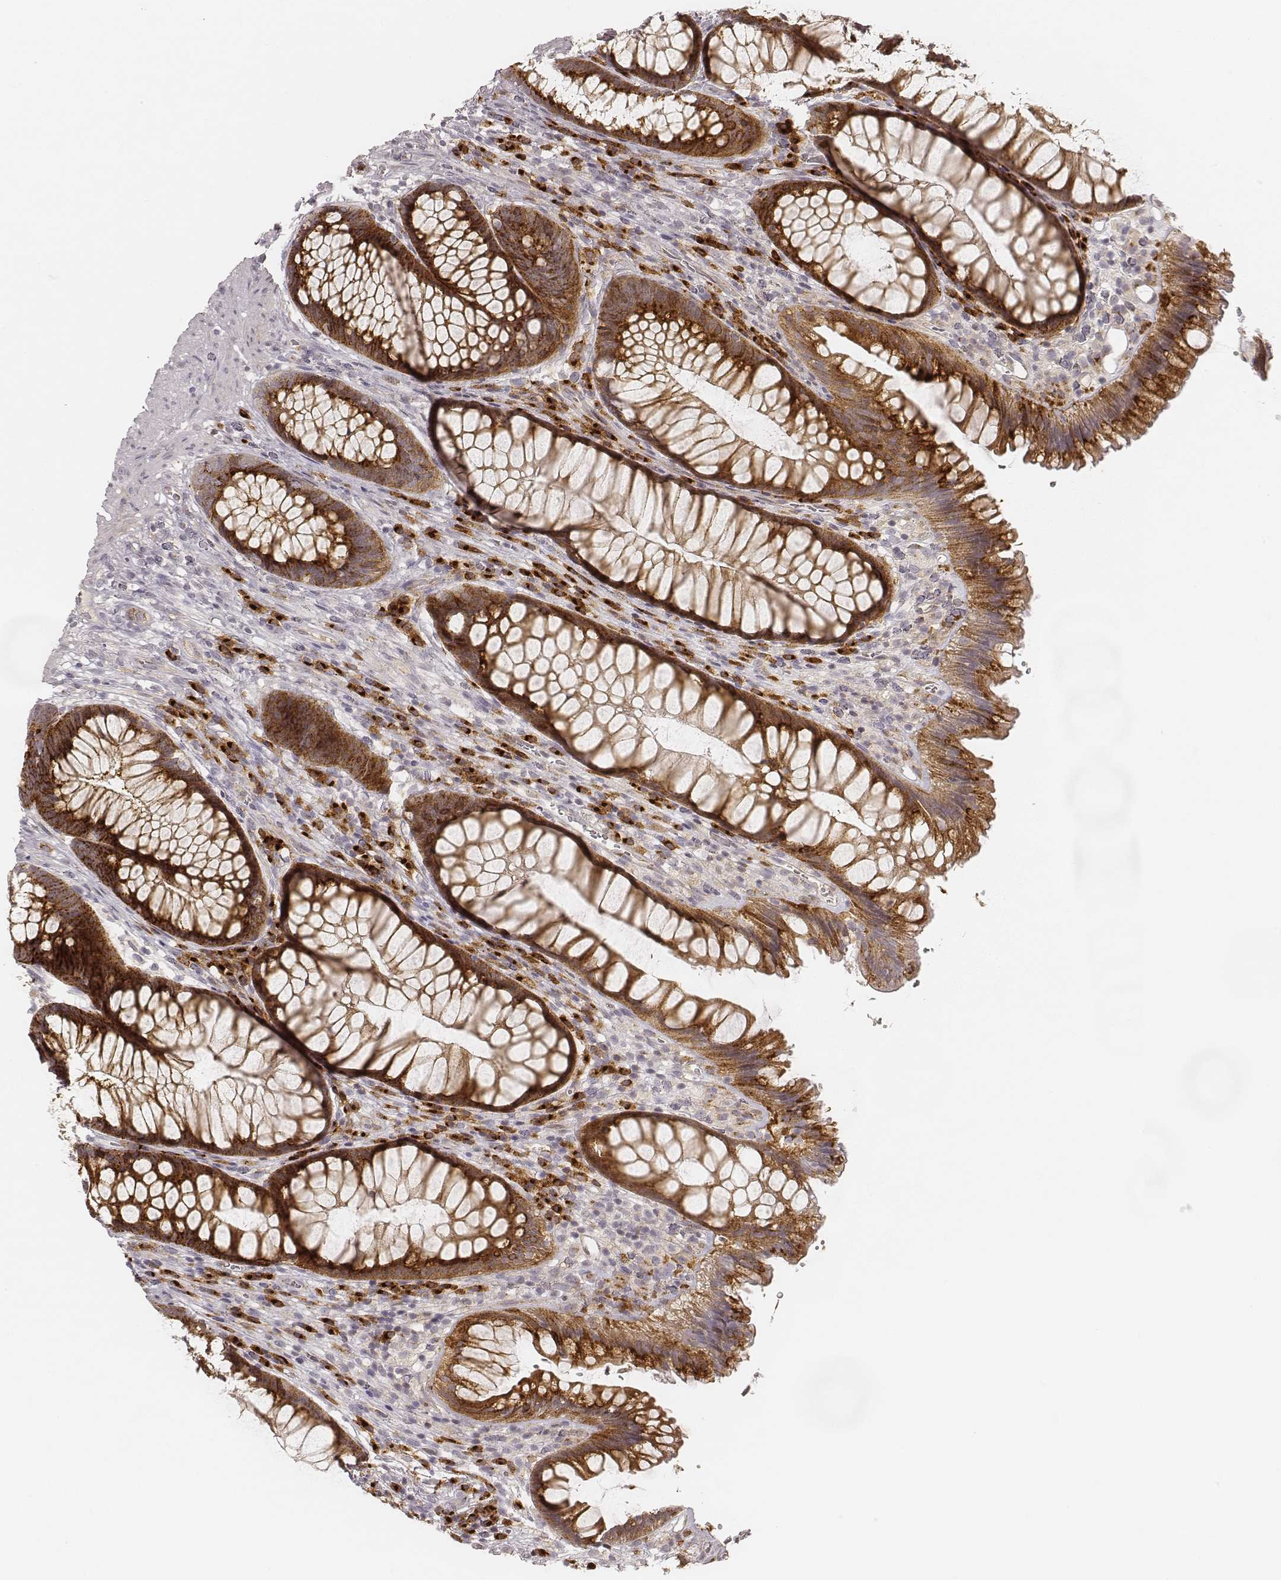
{"staining": {"intensity": "strong", "quantity": ">75%", "location": "cytoplasmic/membranous"}, "tissue": "rectum", "cell_type": "Glandular cells", "image_type": "normal", "snomed": [{"axis": "morphology", "description": "Normal tissue, NOS"}, {"axis": "topography", "description": "Smooth muscle"}, {"axis": "topography", "description": "Rectum"}], "caption": "Strong cytoplasmic/membranous expression for a protein is seen in about >75% of glandular cells of benign rectum using IHC.", "gene": "GORASP2", "patient": {"sex": "male", "age": 53}}